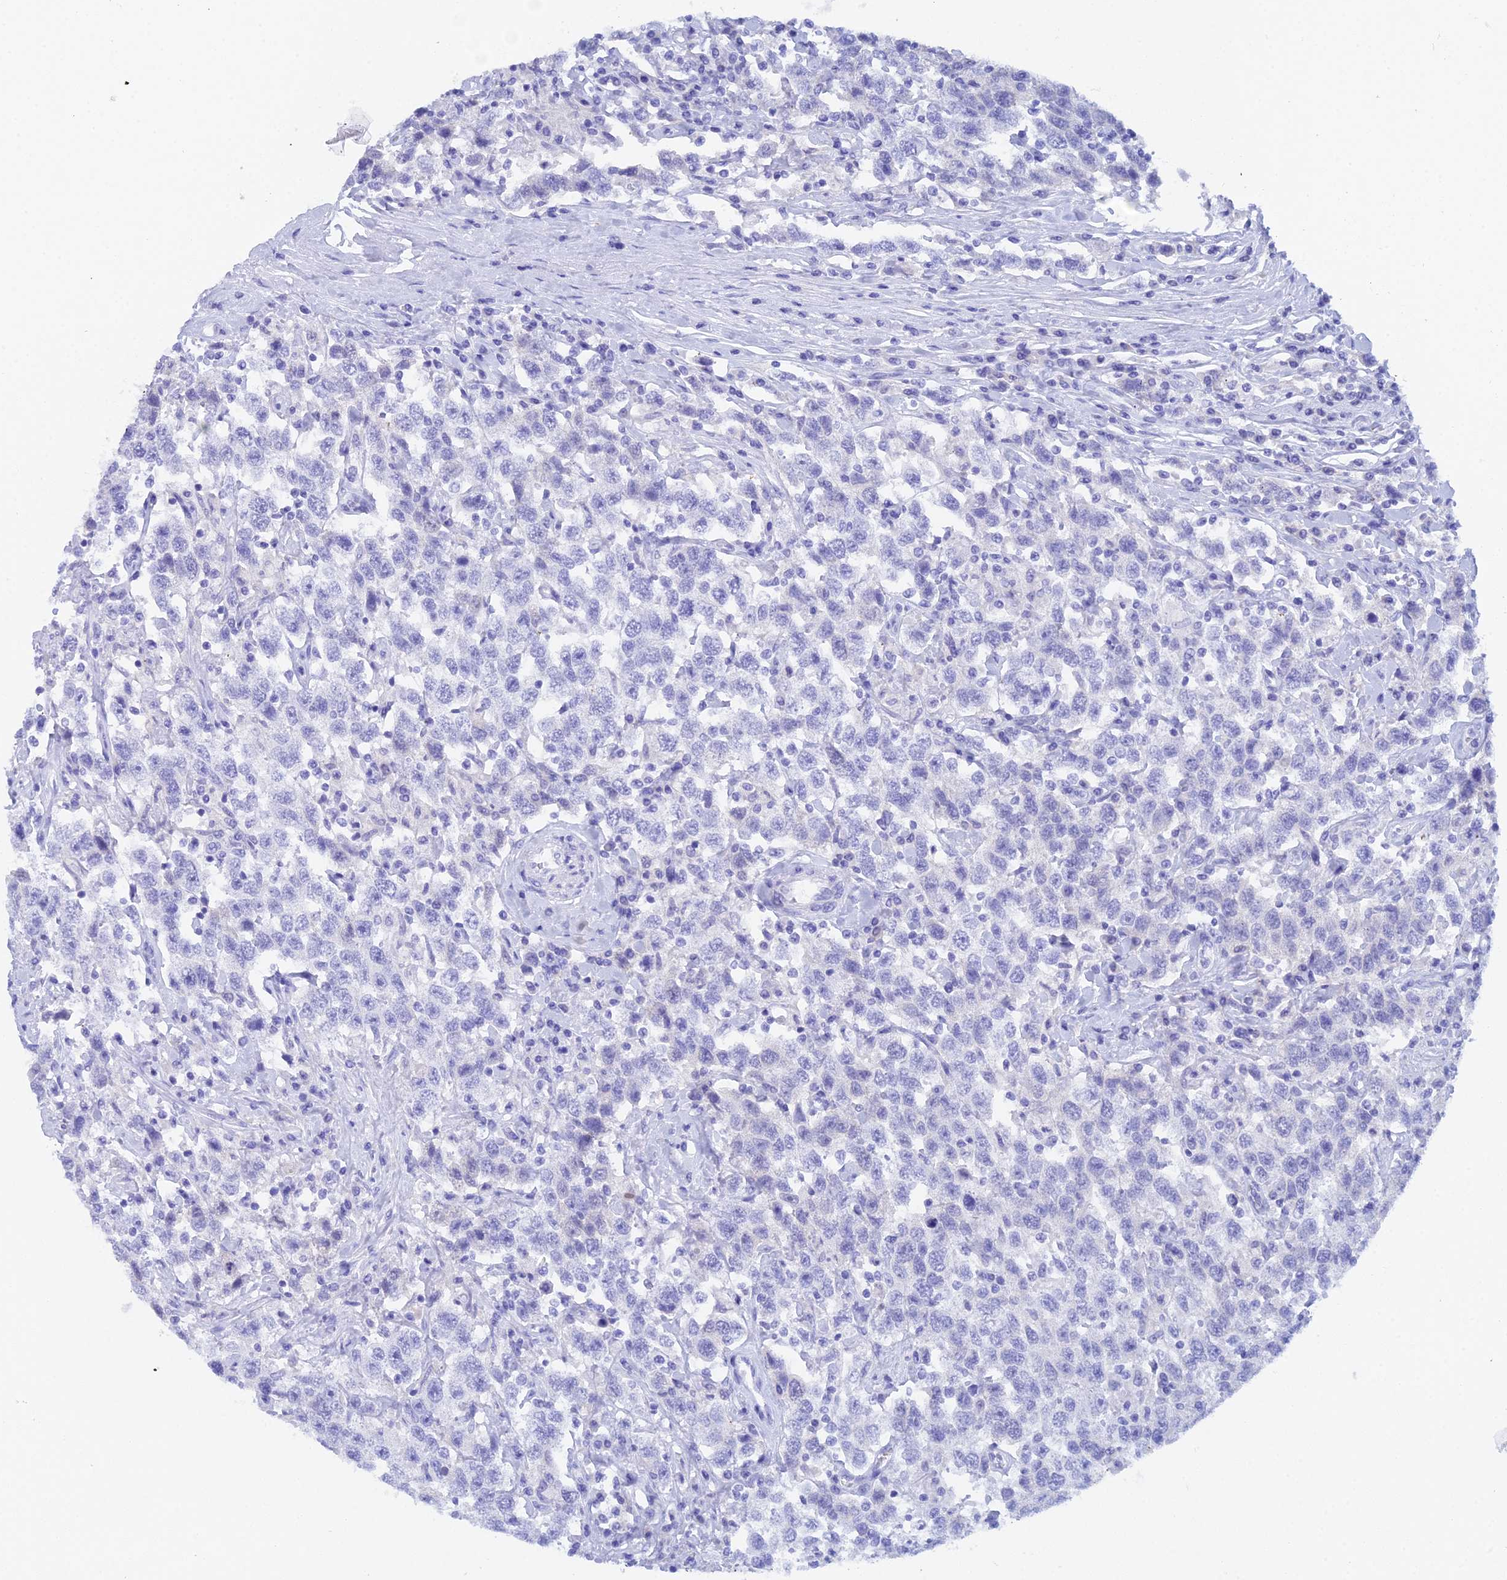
{"staining": {"intensity": "negative", "quantity": "none", "location": "none"}, "tissue": "testis cancer", "cell_type": "Tumor cells", "image_type": "cancer", "snomed": [{"axis": "morphology", "description": "Seminoma, NOS"}, {"axis": "topography", "description": "Testis"}], "caption": "Immunohistochemical staining of human testis cancer (seminoma) demonstrates no significant positivity in tumor cells.", "gene": "REG1A", "patient": {"sex": "male", "age": 41}}